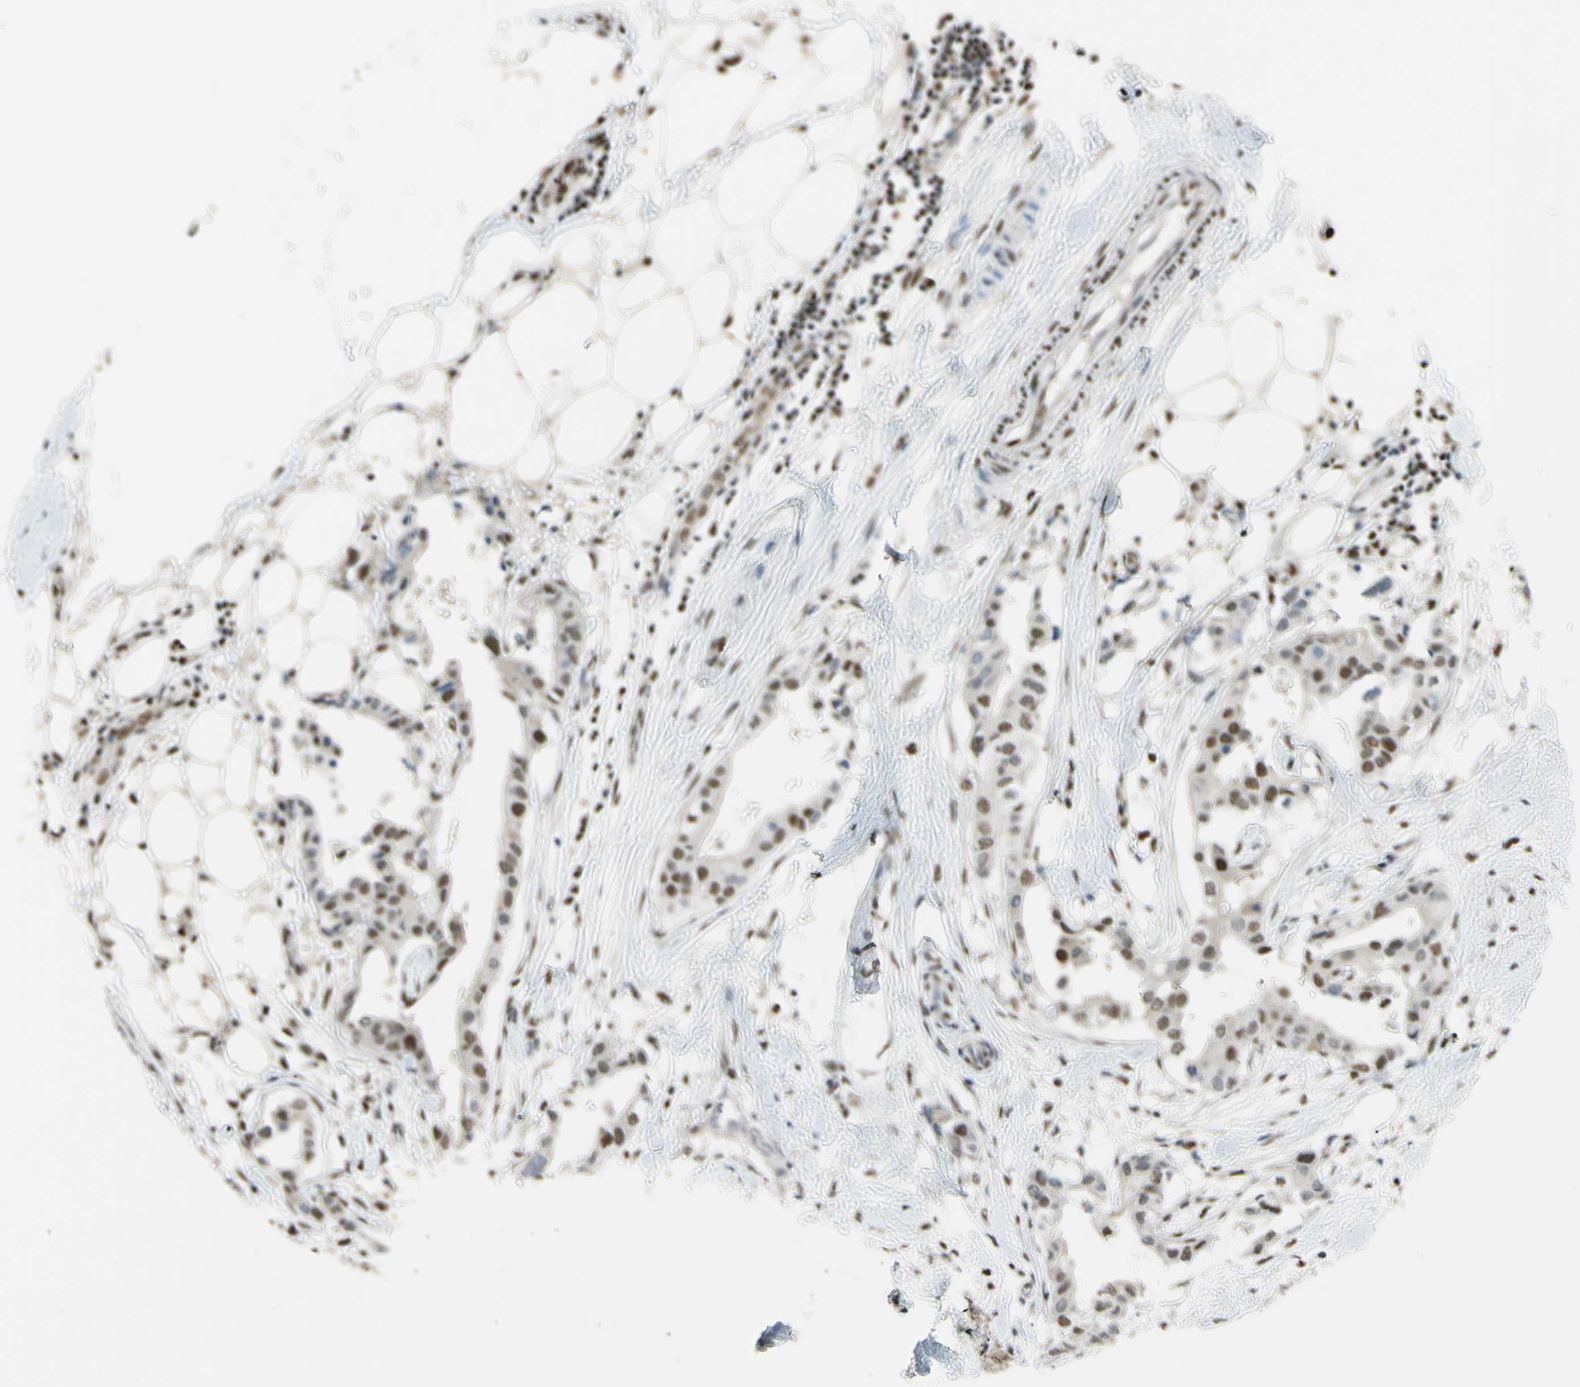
{"staining": {"intensity": "strong", "quantity": "25%-75%", "location": "cytoplasmic/membranous,nuclear"}, "tissue": "breast cancer", "cell_type": "Tumor cells", "image_type": "cancer", "snomed": [{"axis": "morphology", "description": "Duct carcinoma"}, {"axis": "topography", "description": "Breast"}], "caption": "Strong cytoplasmic/membranous and nuclear expression for a protein is appreciated in about 25%-75% of tumor cells of breast intraductal carcinoma using immunohistochemistry.", "gene": "FKBP5", "patient": {"sex": "female", "age": 40}}